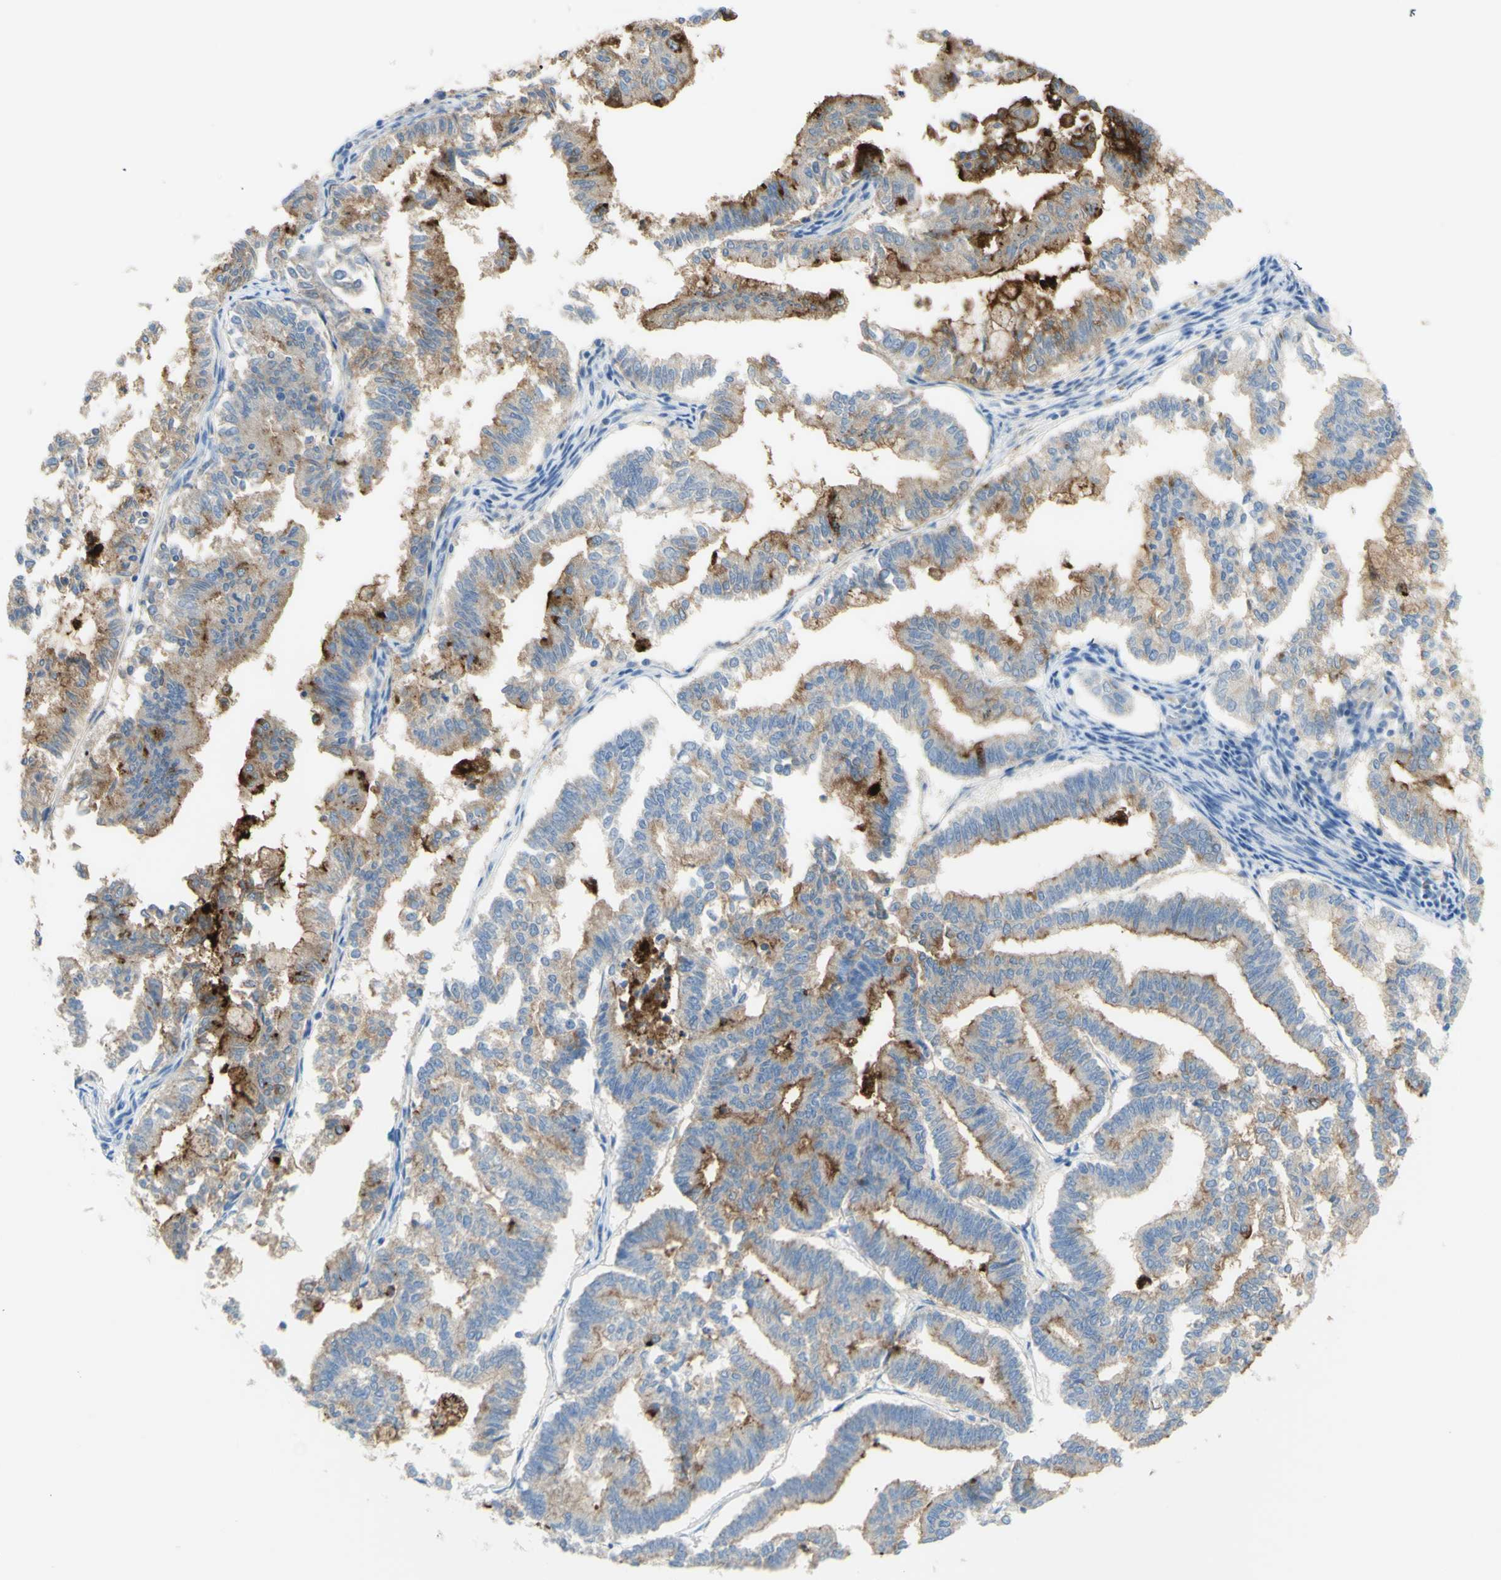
{"staining": {"intensity": "moderate", "quantity": "25%-75%", "location": "cytoplasmic/membranous"}, "tissue": "endometrial cancer", "cell_type": "Tumor cells", "image_type": "cancer", "snomed": [{"axis": "morphology", "description": "Necrosis, NOS"}, {"axis": "morphology", "description": "Adenocarcinoma, NOS"}, {"axis": "topography", "description": "Endometrium"}], "caption": "The micrograph demonstrates a brown stain indicating the presence of a protein in the cytoplasmic/membranous of tumor cells in adenocarcinoma (endometrial).", "gene": "TSPAN1", "patient": {"sex": "female", "age": 79}}